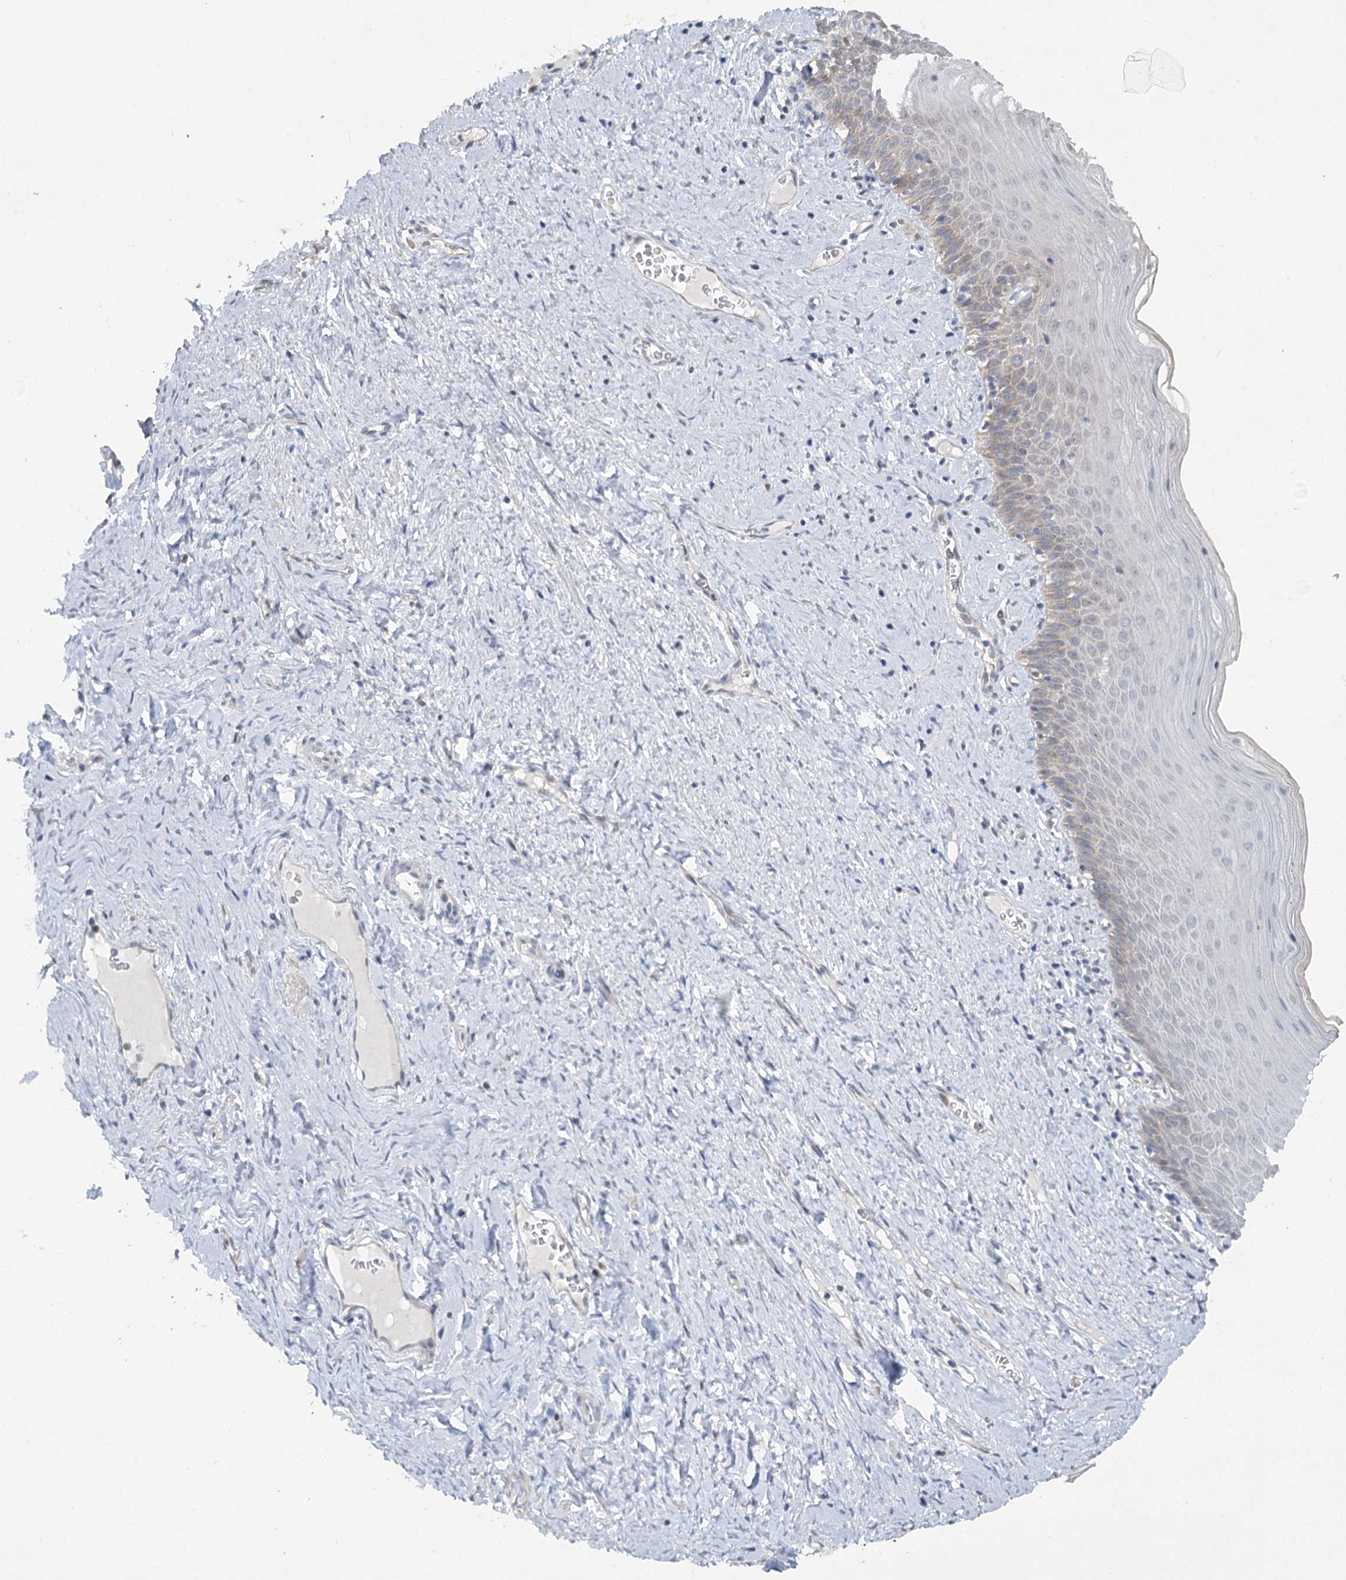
{"staining": {"intensity": "weak", "quantity": "<25%", "location": "cytoplasmic/membranous"}, "tissue": "cervix", "cell_type": "Glandular cells", "image_type": "normal", "snomed": [{"axis": "morphology", "description": "Normal tissue, NOS"}, {"axis": "topography", "description": "Cervix"}], "caption": "Micrograph shows no significant protein positivity in glandular cells of normal cervix.", "gene": "PHYHIPL", "patient": {"sex": "female", "age": 42}}